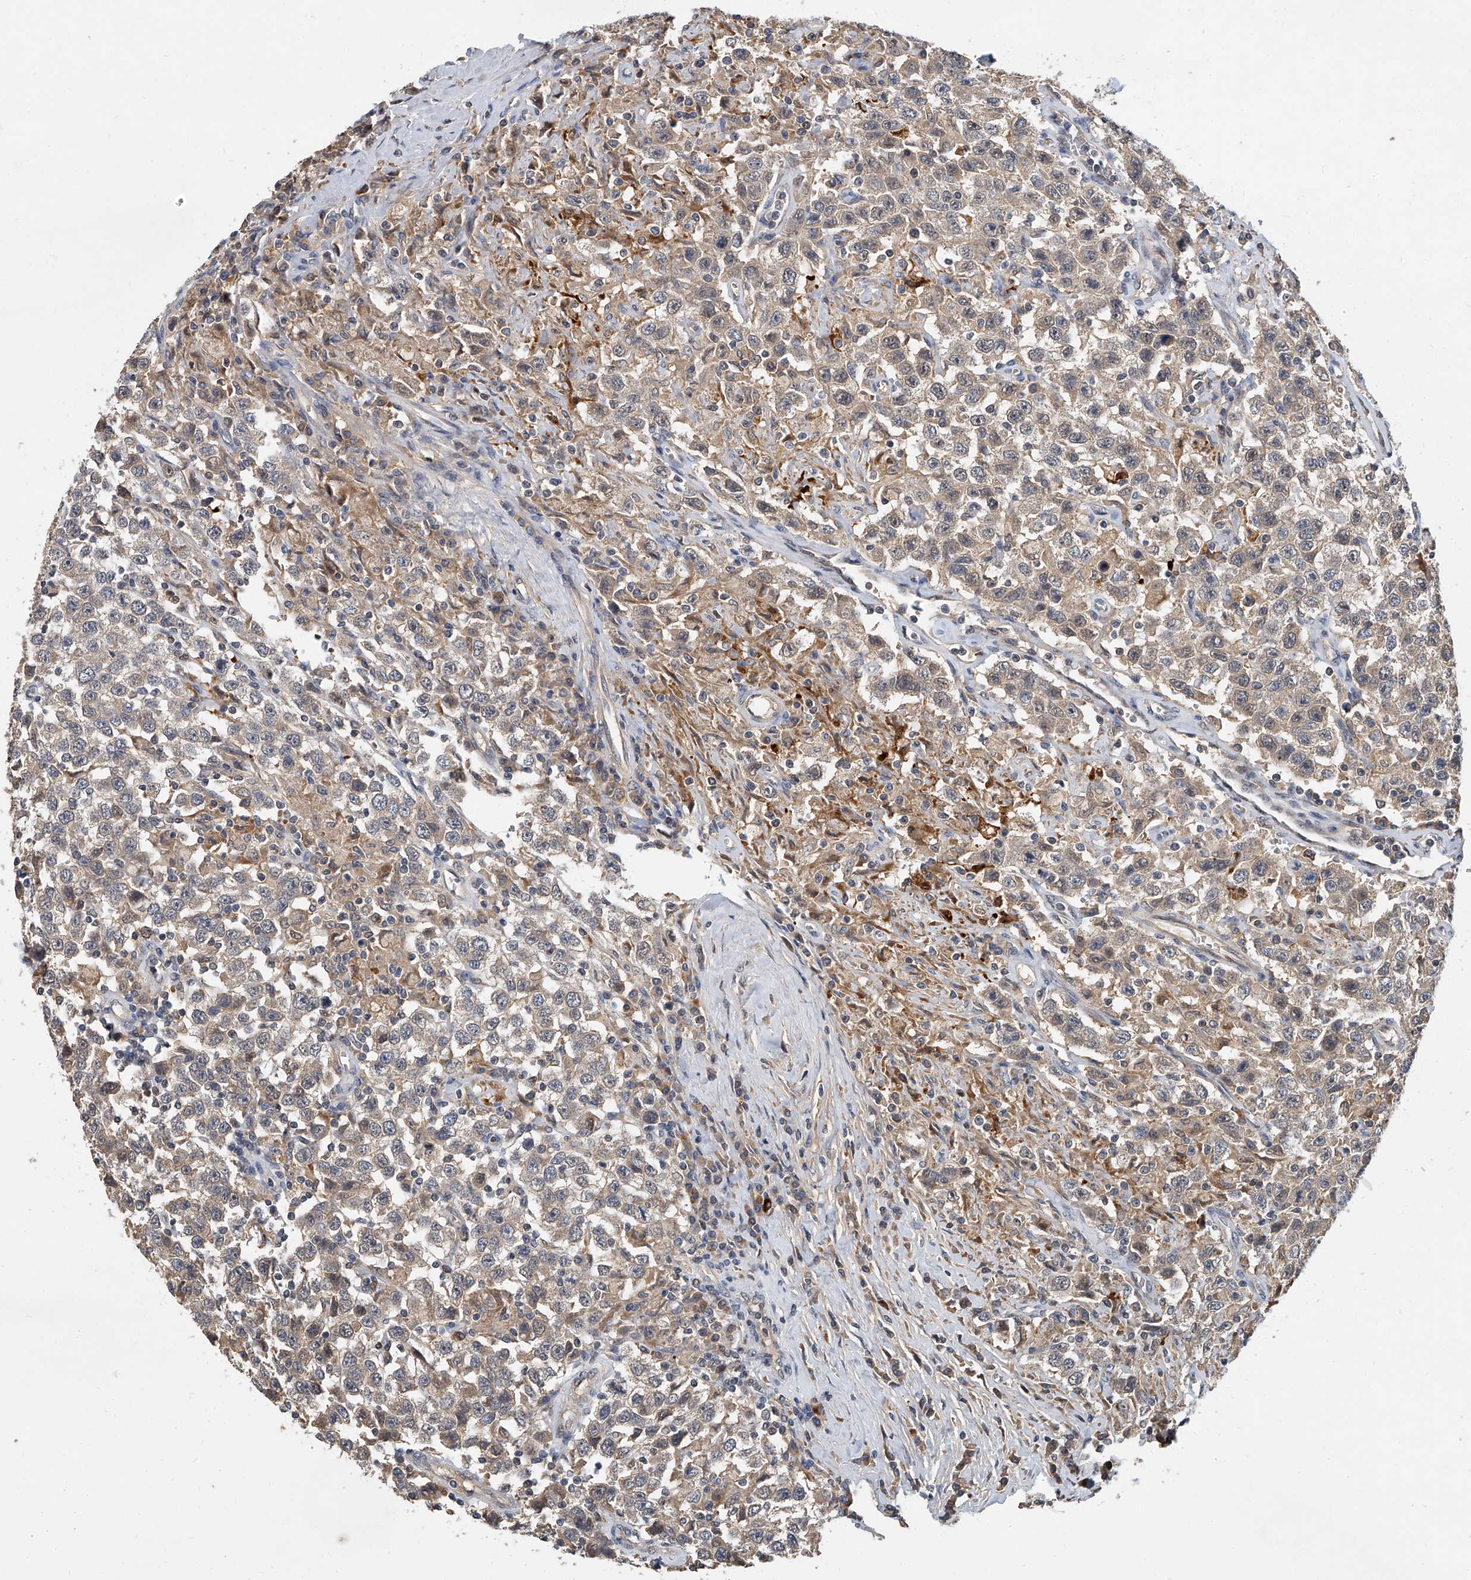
{"staining": {"intensity": "weak", "quantity": ">75%", "location": "cytoplasmic/membranous"}, "tissue": "testis cancer", "cell_type": "Tumor cells", "image_type": "cancer", "snomed": [{"axis": "morphology", "description": "Seminoma, NOS"}, {"axis": "topography", "description": "Testis"}], "caption": "The image displays immunohistochemical staining of testis cancer. There is weak cytoplasmic/membranous staining is identified in about >75% of tumor cells.", "gene": "JAG2", "patient": {"sex": "male", "age": 41}}